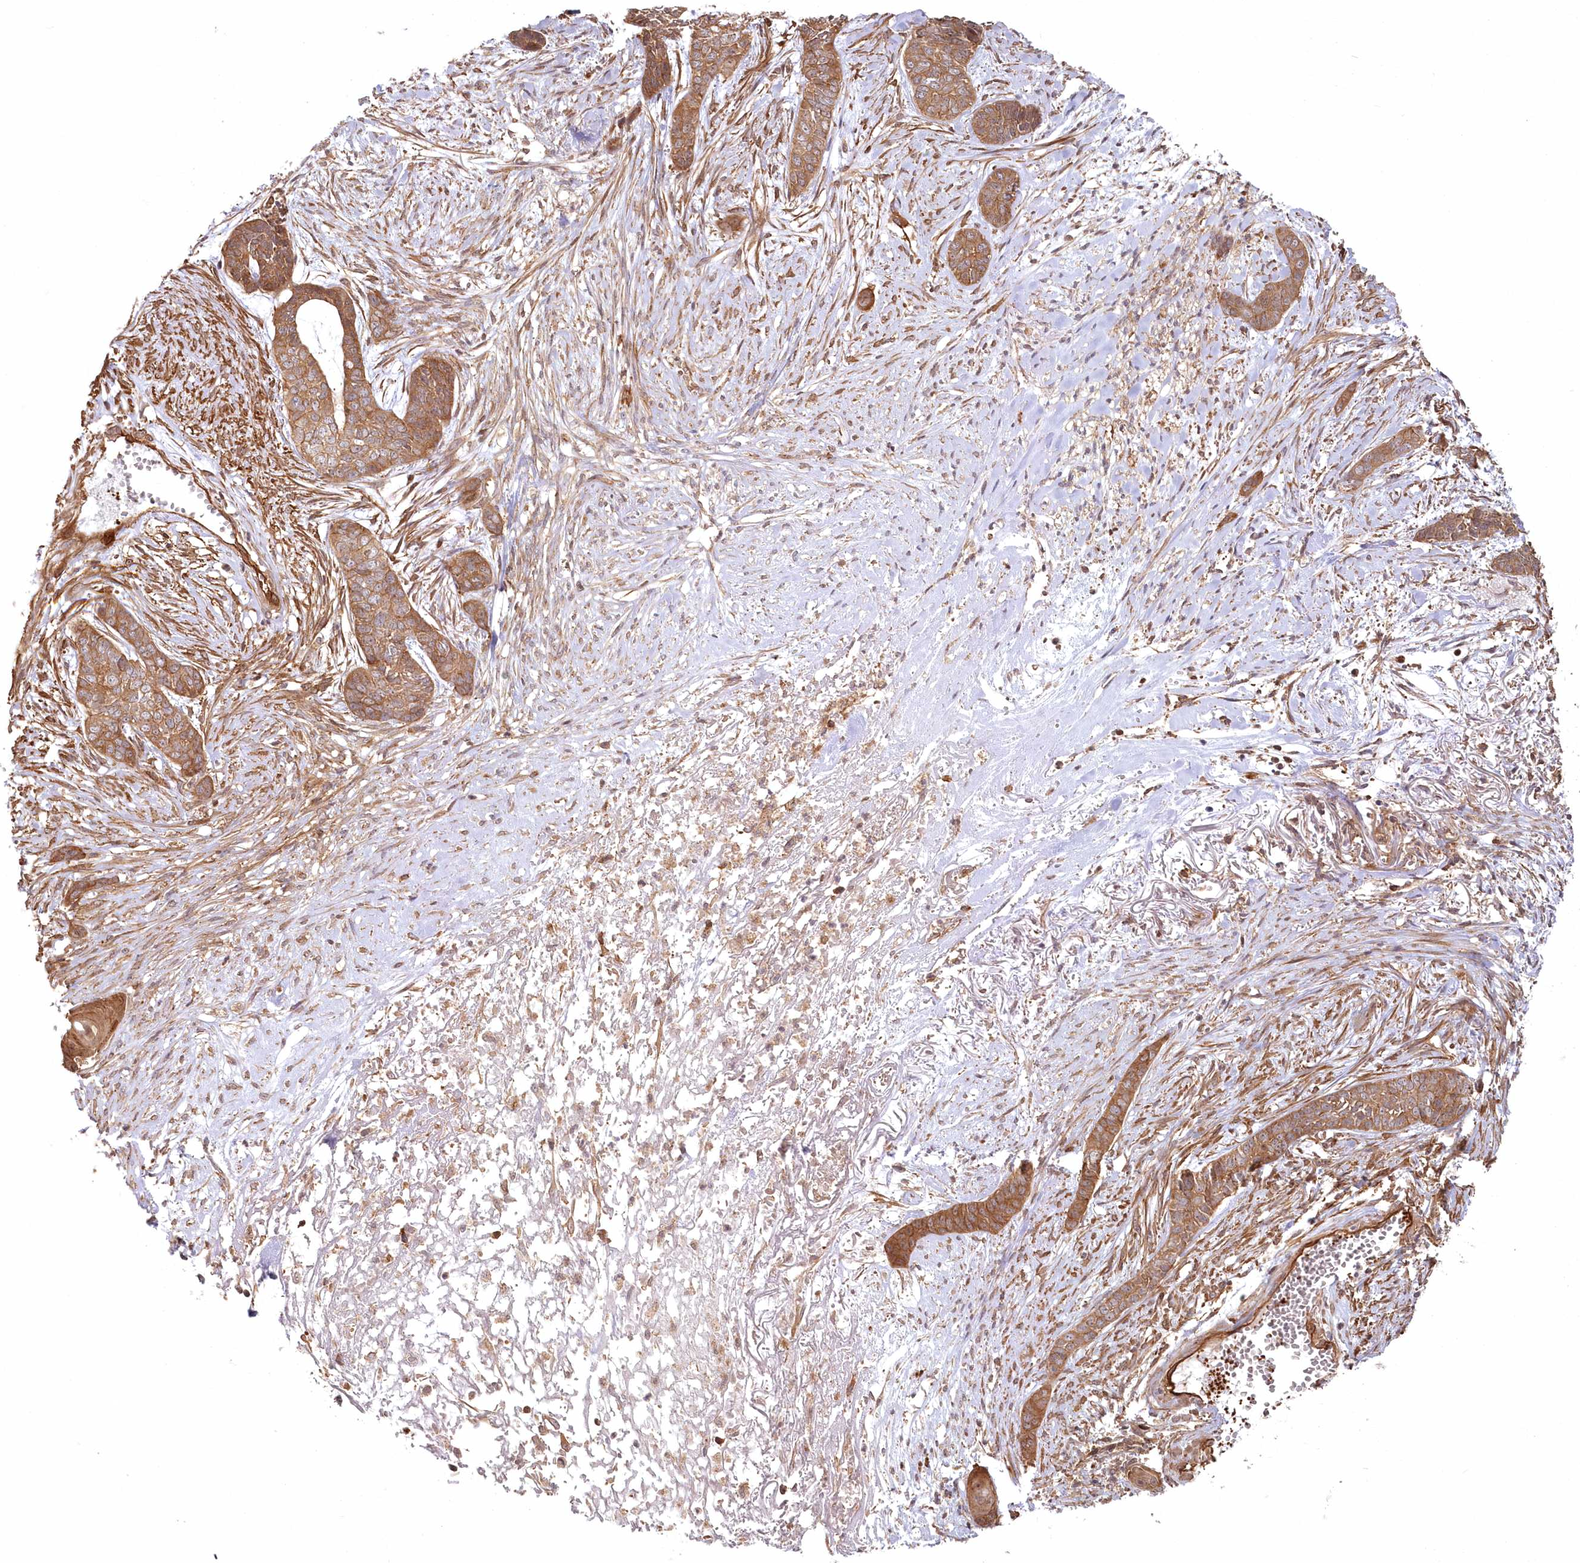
{"staining": {"intensity": "moderate", "quantity": ">75%", "location": "cytoplasmic/membranous"}, "tissue": "skin cancer", "cell_type": "Tumor cells", "image_type": "cancer", "snomed": [{"axis": "morphology", "description": "Basal cell carcinoma"}, {"axis": "topography", "description": "Skin"}], "caption": "An immunohistochemistry (IHC) micrograph of neoplastic tissue is shown. Protein staining in brown highlights moderate cytoplasmic/membranous positivity in skin cancer (basal cell carcinoma) within tumor cells.", "gene": "RGCC", "patient": {"sex": "female", "age": 64}}